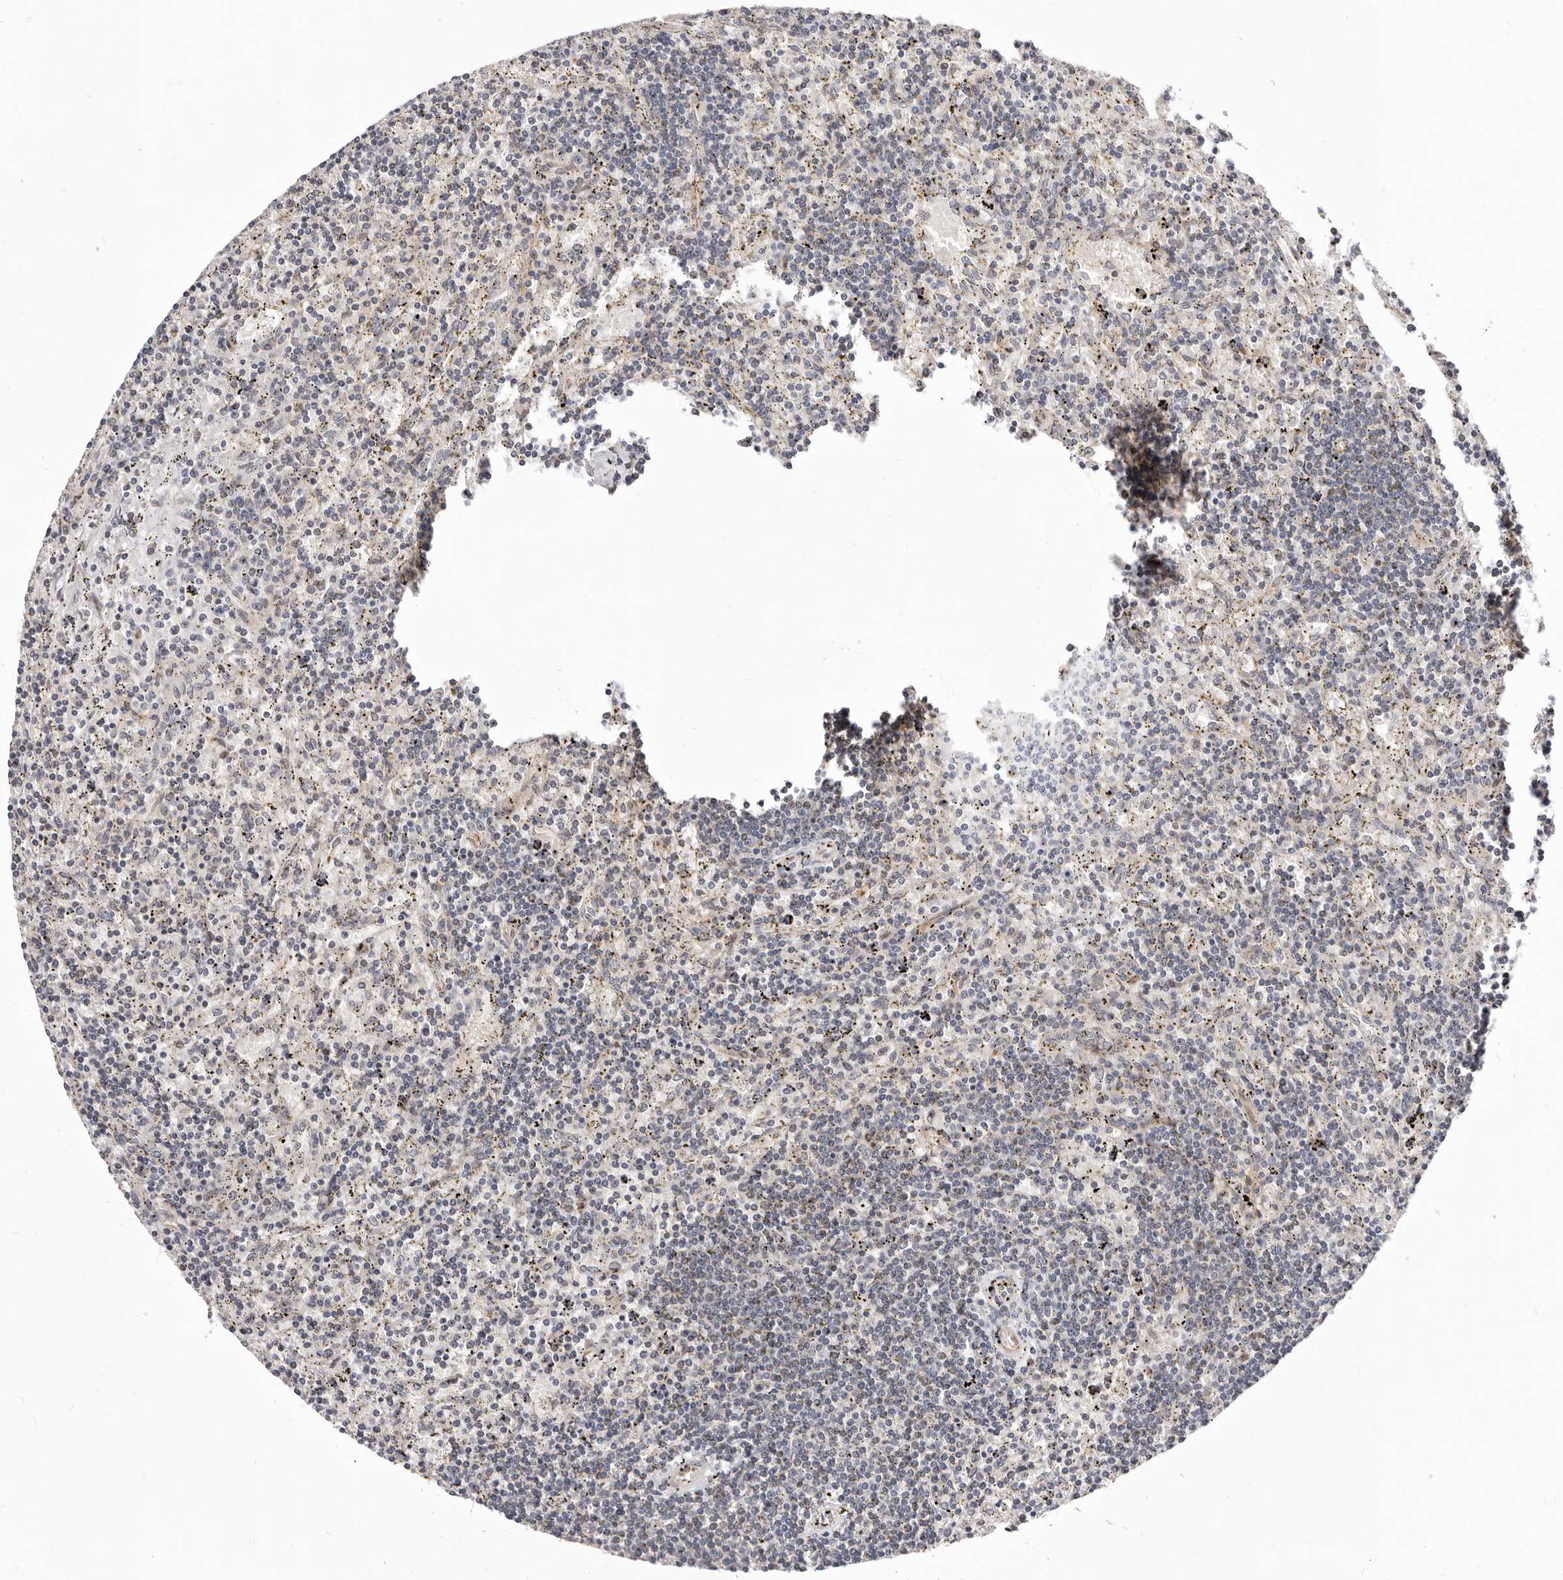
{"staining": {"intensity": "negative", "quantity": "none", "location": "none"}, "tissue": "lymphoma", "cell_type": "Tumor cells", "image_type": "cancer", "snomed": [{"axis": "morphology", "description": "Malignant lymphoma, non-Hodgkin's type, Low grade"}, {"axis": "topography", "description": "Spleen"}], "caption": "An immunohistochemistry (IHC) histopathology image of lymphoma is shown. There is no staining in tumor cells of lymphoma. Nuclei are stained in blue.", "gene": "GLRX3", "patient": {"sex": "male", "age": 76}}